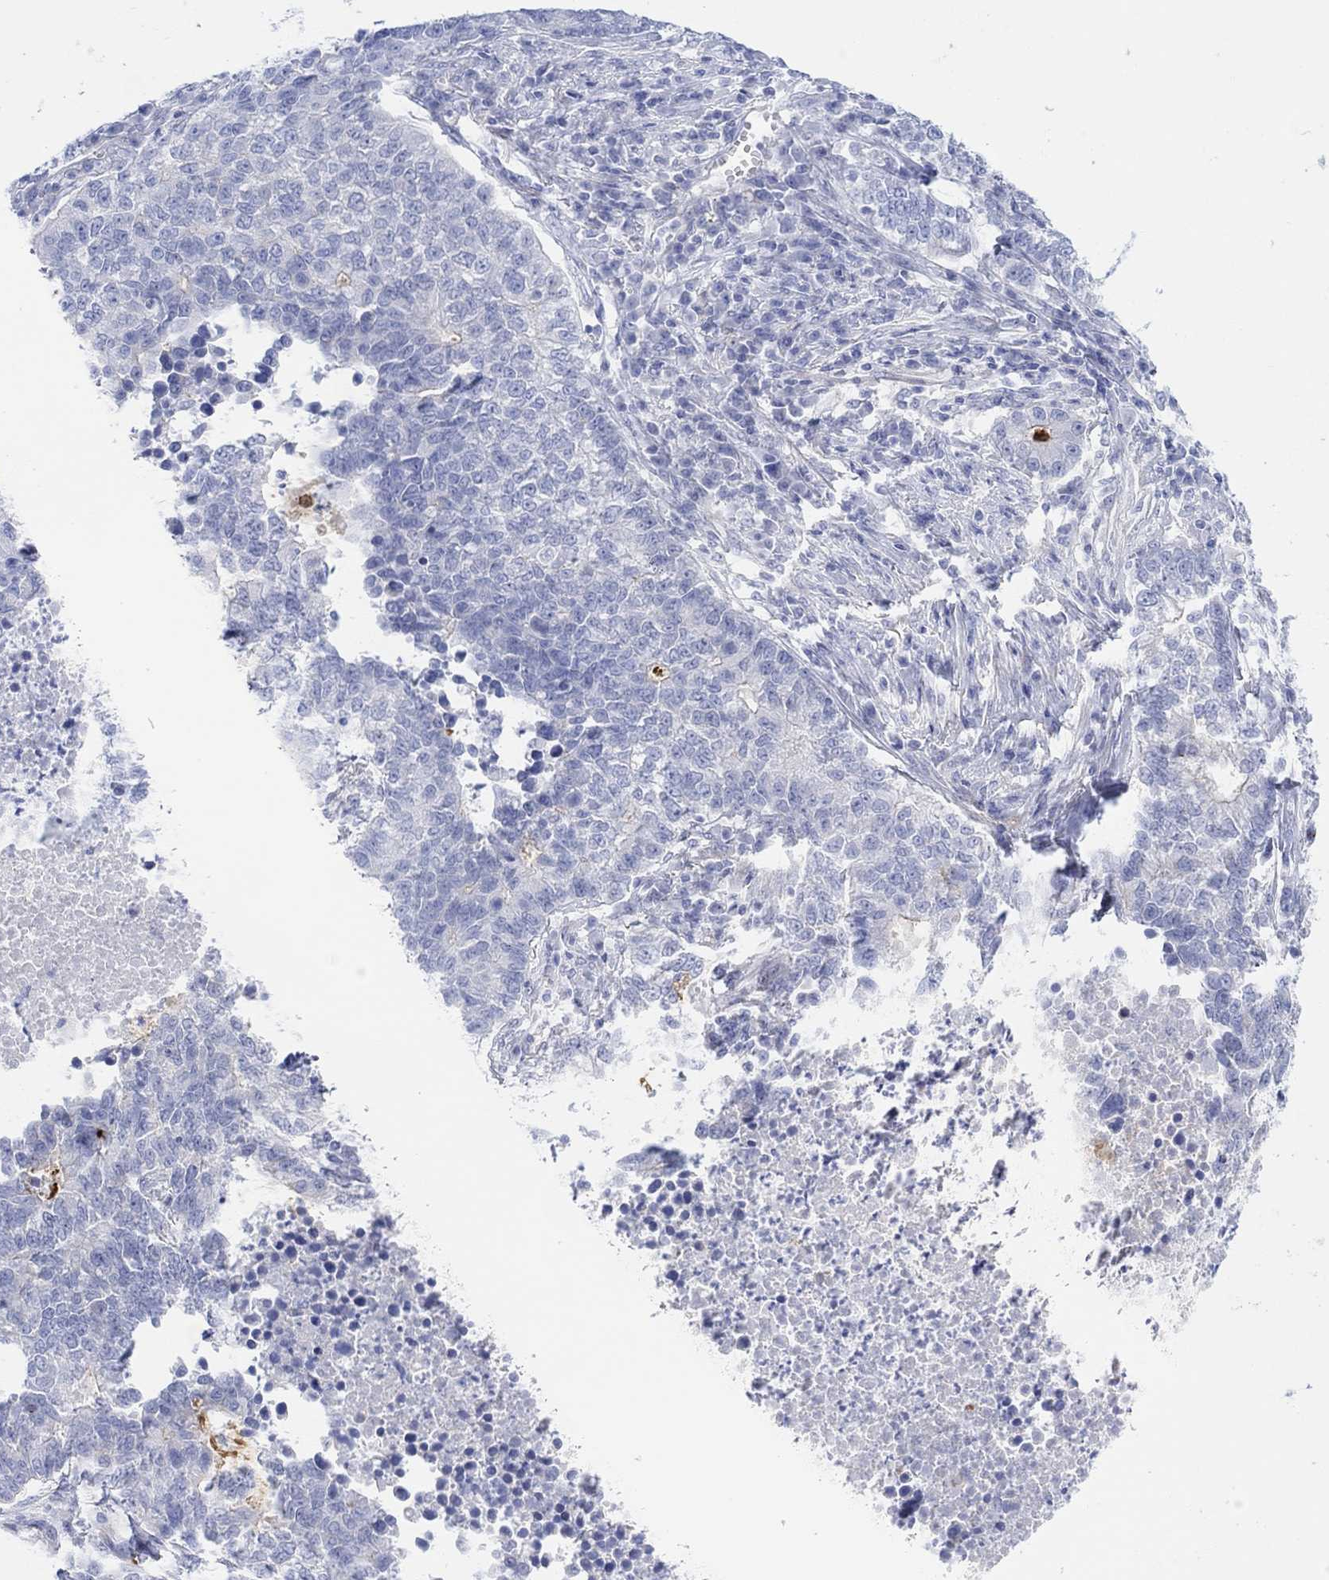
{"staining": {"intensity": "negative", "quantity": "none", "location": "none"}, "tissue": "lung cancer", "cell_type": "Tumor cells", "image_type": "cancer", "snomed": [{"axis": "morphology", "description": "Adenocarcinoma, NOS"}, {"axis": "topography", "description": "Lung"}], "caption": "A high-resolution micrograph shows immunohistochemistry staining of adenocarcinoma (lung), which displays no significant positivity in tumor cells.", "gene": "TLDC2", "patient": {"sex": "male", "age": 57}}